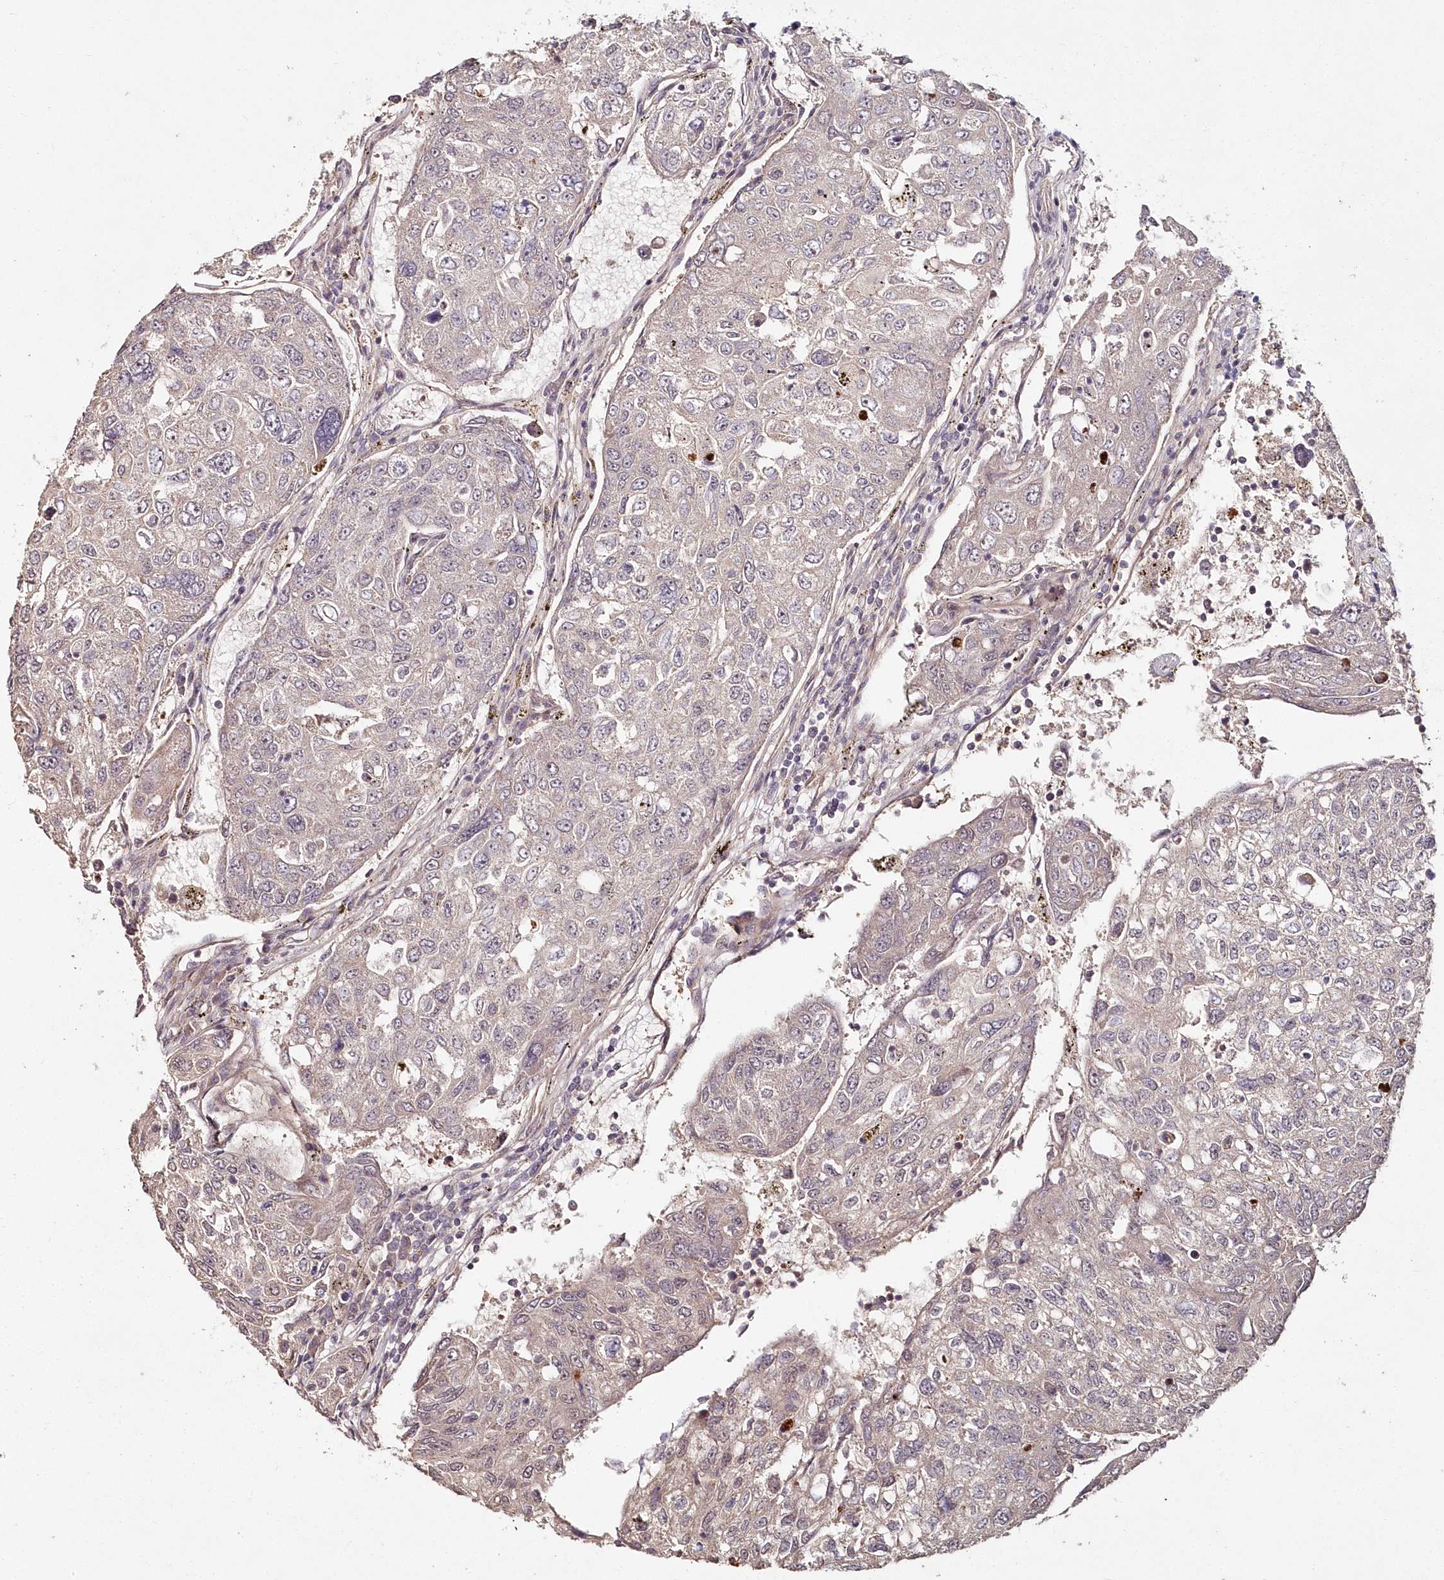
{"staining": {"intensity": "weak", "quantity": "<25%", "location": "cytoplasmic/membranous"}, "tissue": "urothelial cancer", "cell_type": "Tumor cells", "image_type": "cancer", "snomed": [{"axis": "morphology", "description": "Urothelial carcinoma, High grade"}, {"axis": "topography", "description": "Lymph node"}, {"axis": "topography", "description": "Urinary bladder"}], "caption": "This histopathology image is of high-grade urothelial carcinoma stained with immunohistochemistry to label a protein in brown with the nuclei are counter-stained blue. There is no positivity in tumor cells.", "gene": "HYCC2", "patient": {"sex": "male", "age": 51}}